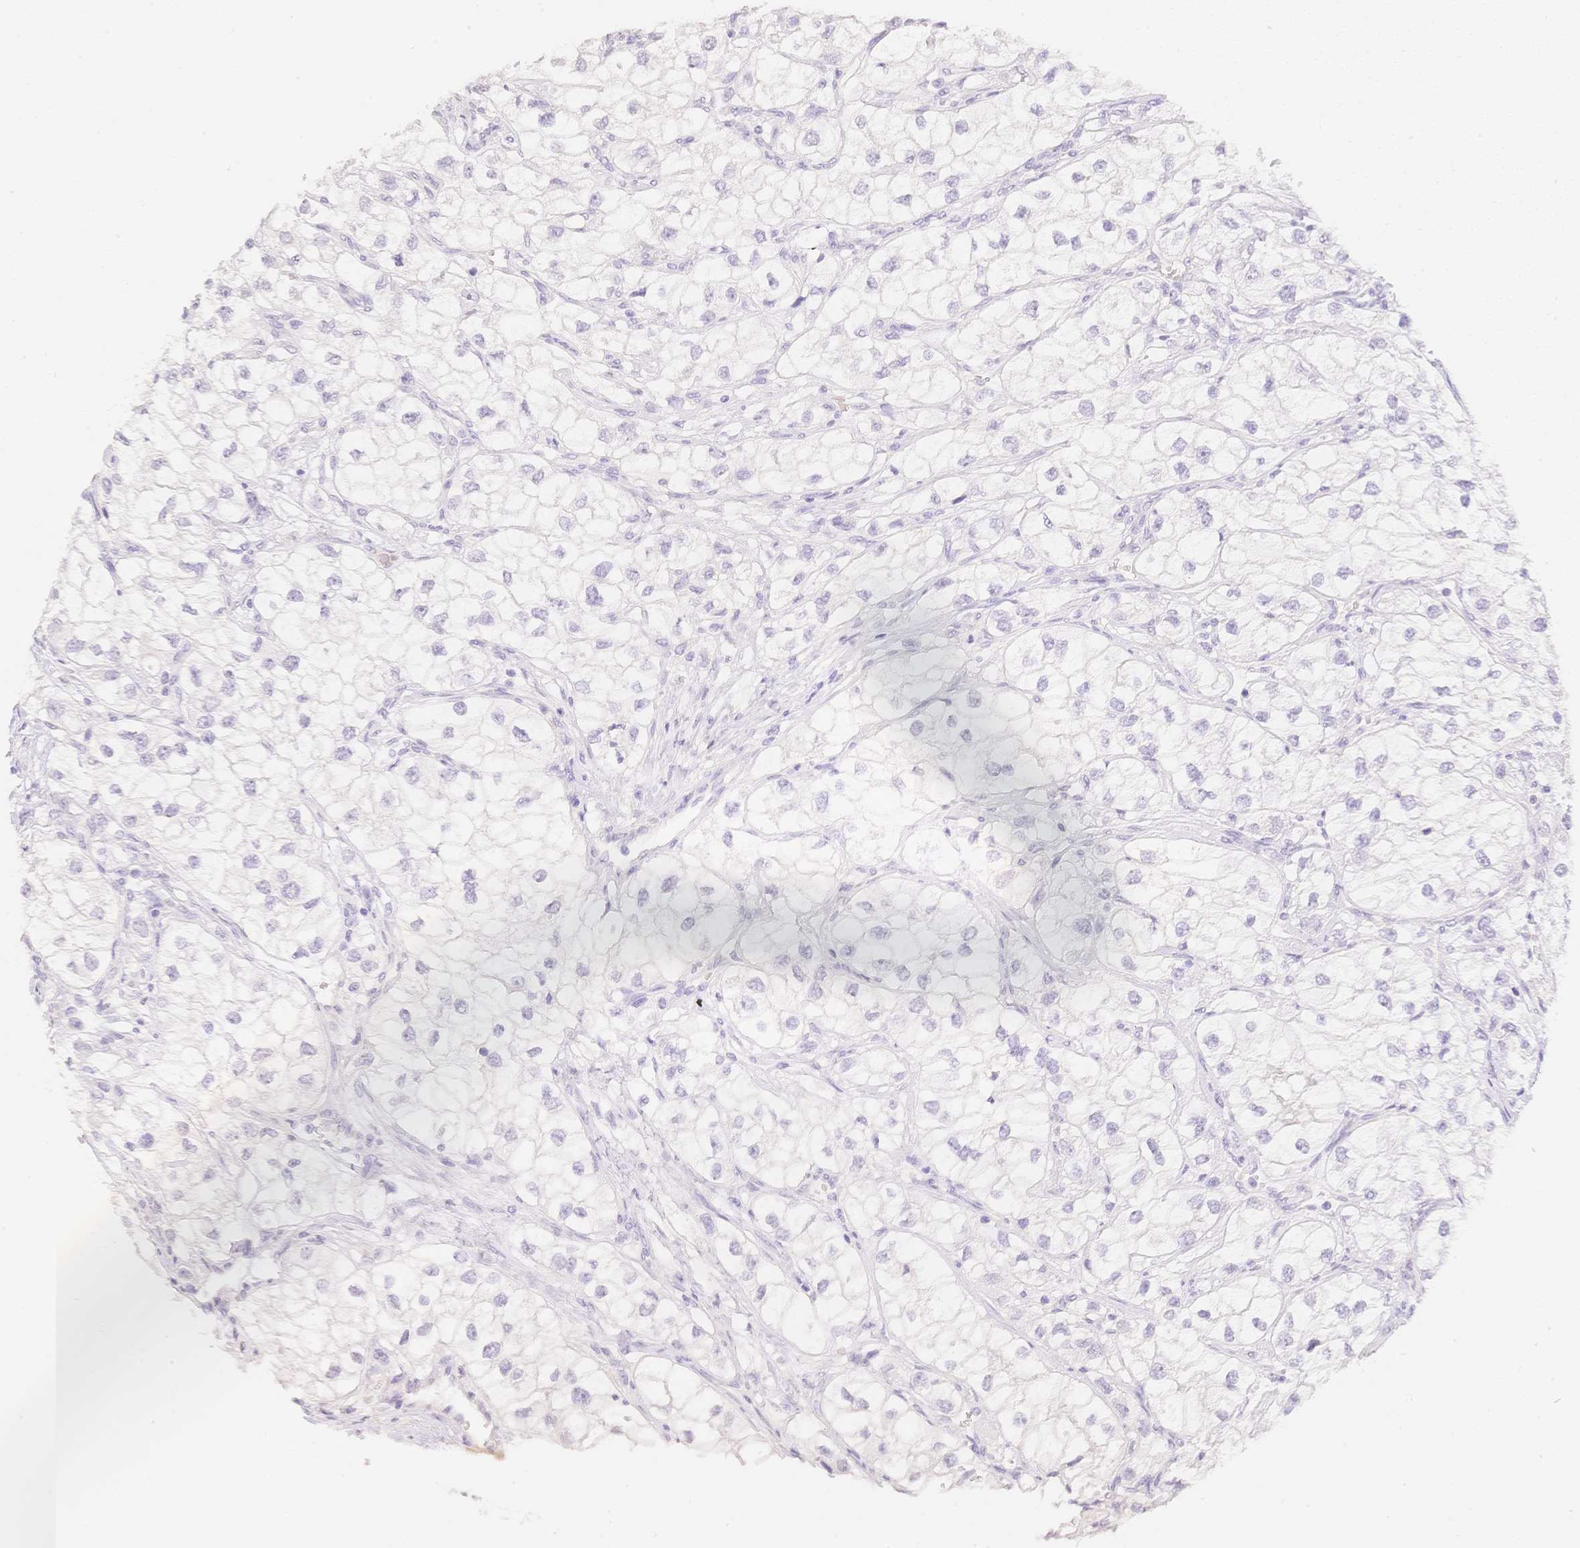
{"staining": {"intensity": "negative", "quantity": "none", "location": "none"}, "tissue": "renal cancer", "cell_type": "Tumor cells", "image_type": "cancer", "snomed": [{"axis": "morphology", "description": "Adenocarcinoma, NOS"}, {"axis": "topography", "description": "Kidney"}], "caption": "Immunohistochemistry of renal cancer (adenocarcinoma) reveals no staining in tumor cells.", "gene": "HCRTR2", "patient": {"sex": "male", "age": 59}}